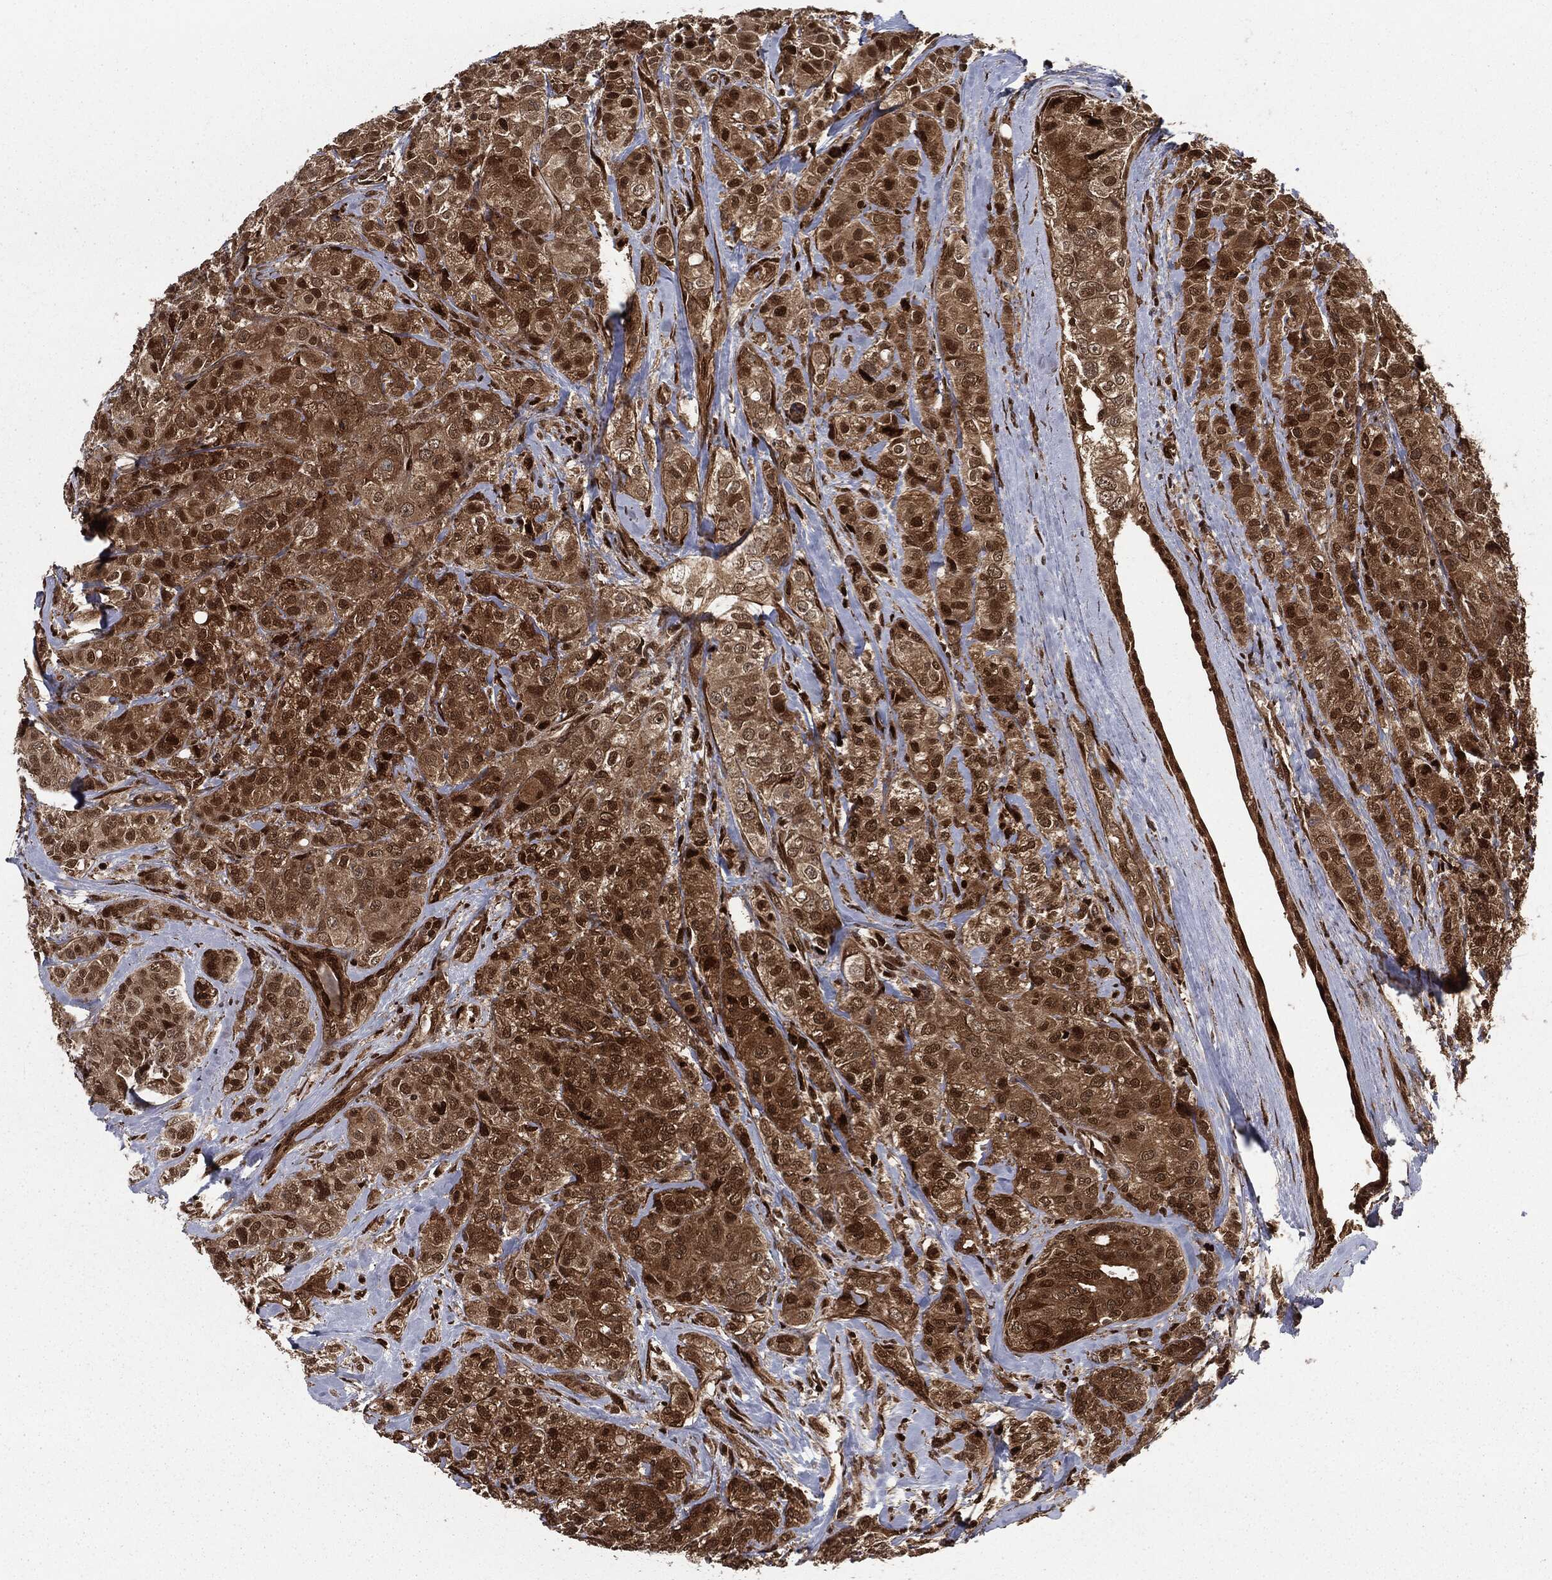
{"staining": {"intensity": "strong", "quantity": ">75%", "location": "cytoplasmic/membranous"}, "tissue": "breast cancer", "cell_type": "Tumor cells", "image_type": "cancer", "snomed": [{"axis": "morphology", "description": "Normal tissue, NOS"}, {"axis": "morphology", "description": "Duct carcinoma"}, {"axis": "topography", "description": "Breast"}], "caption": "This is an image of immunohistochemistry staining of breast invasive ductal carcinoma, which shows strong positivity in the cytoplasmic/membranous of tumor cells.", "gene": "RANBP9", "patient": {"sex": "female", "age": 43}}